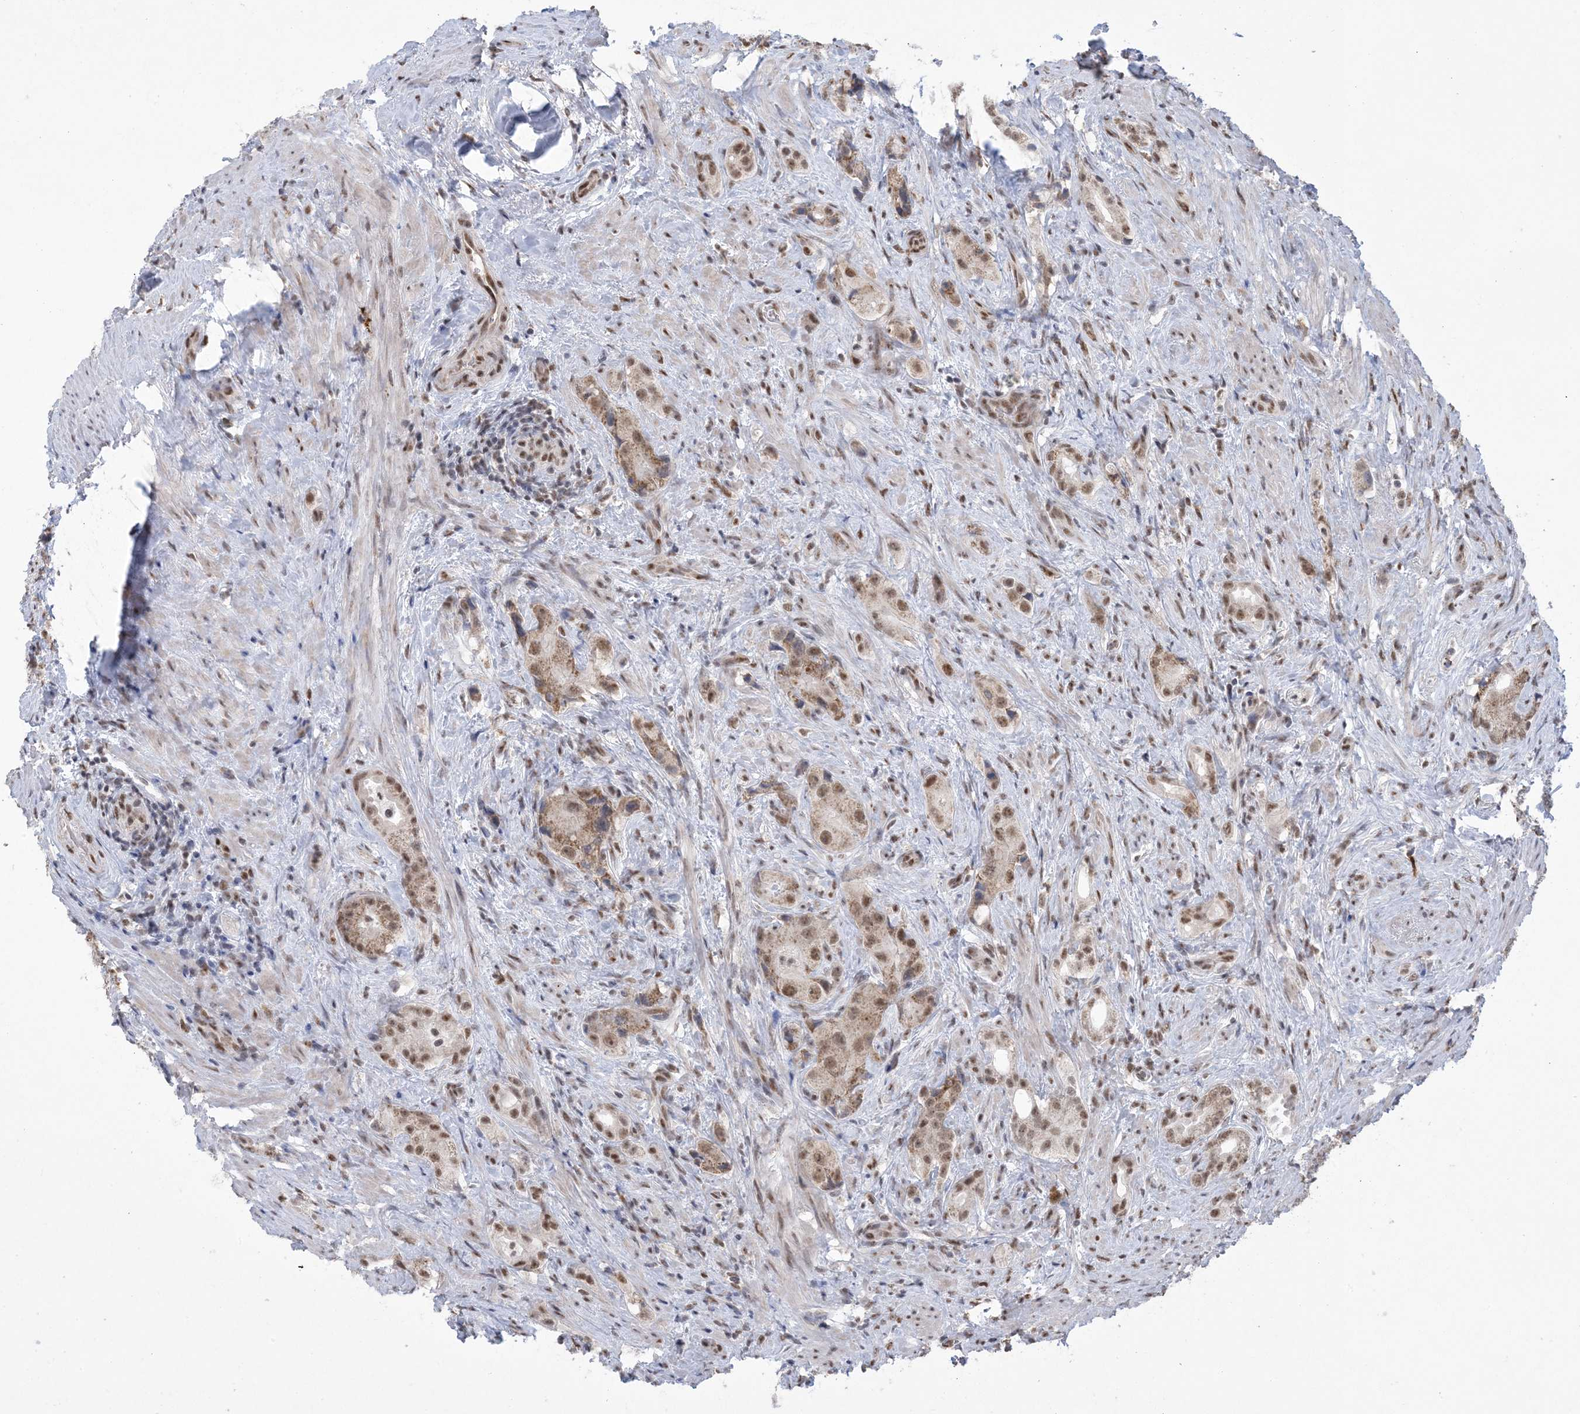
{"staining": {"intensity": "moderate", "quantity": ">75%", "location": "cytoplasmic/membranous,nuclear"}, "tissue": "prostate cancer", "cell_type": "Tumor cells", "image_type": "cancer", "snomed": [{"axis": "morphology", "description": "Adenocarcinoma, Low grade"}, {"axis": "topography", "description": "Prostate"}], "caption": "Immunohistochemical staining of low-grade adenocarcinoma (prostate) reveals medium levels of moderate cytoplasmic/membranous and nuclear positivity in approximately >75% of tumor cells. (DAB (3,3'-diaminobenzidine) IHC, brown staining for protein, blue staining for nuclei).", "gene": "TRMT10C", "patient": {"sex": "male", "age": 71}}